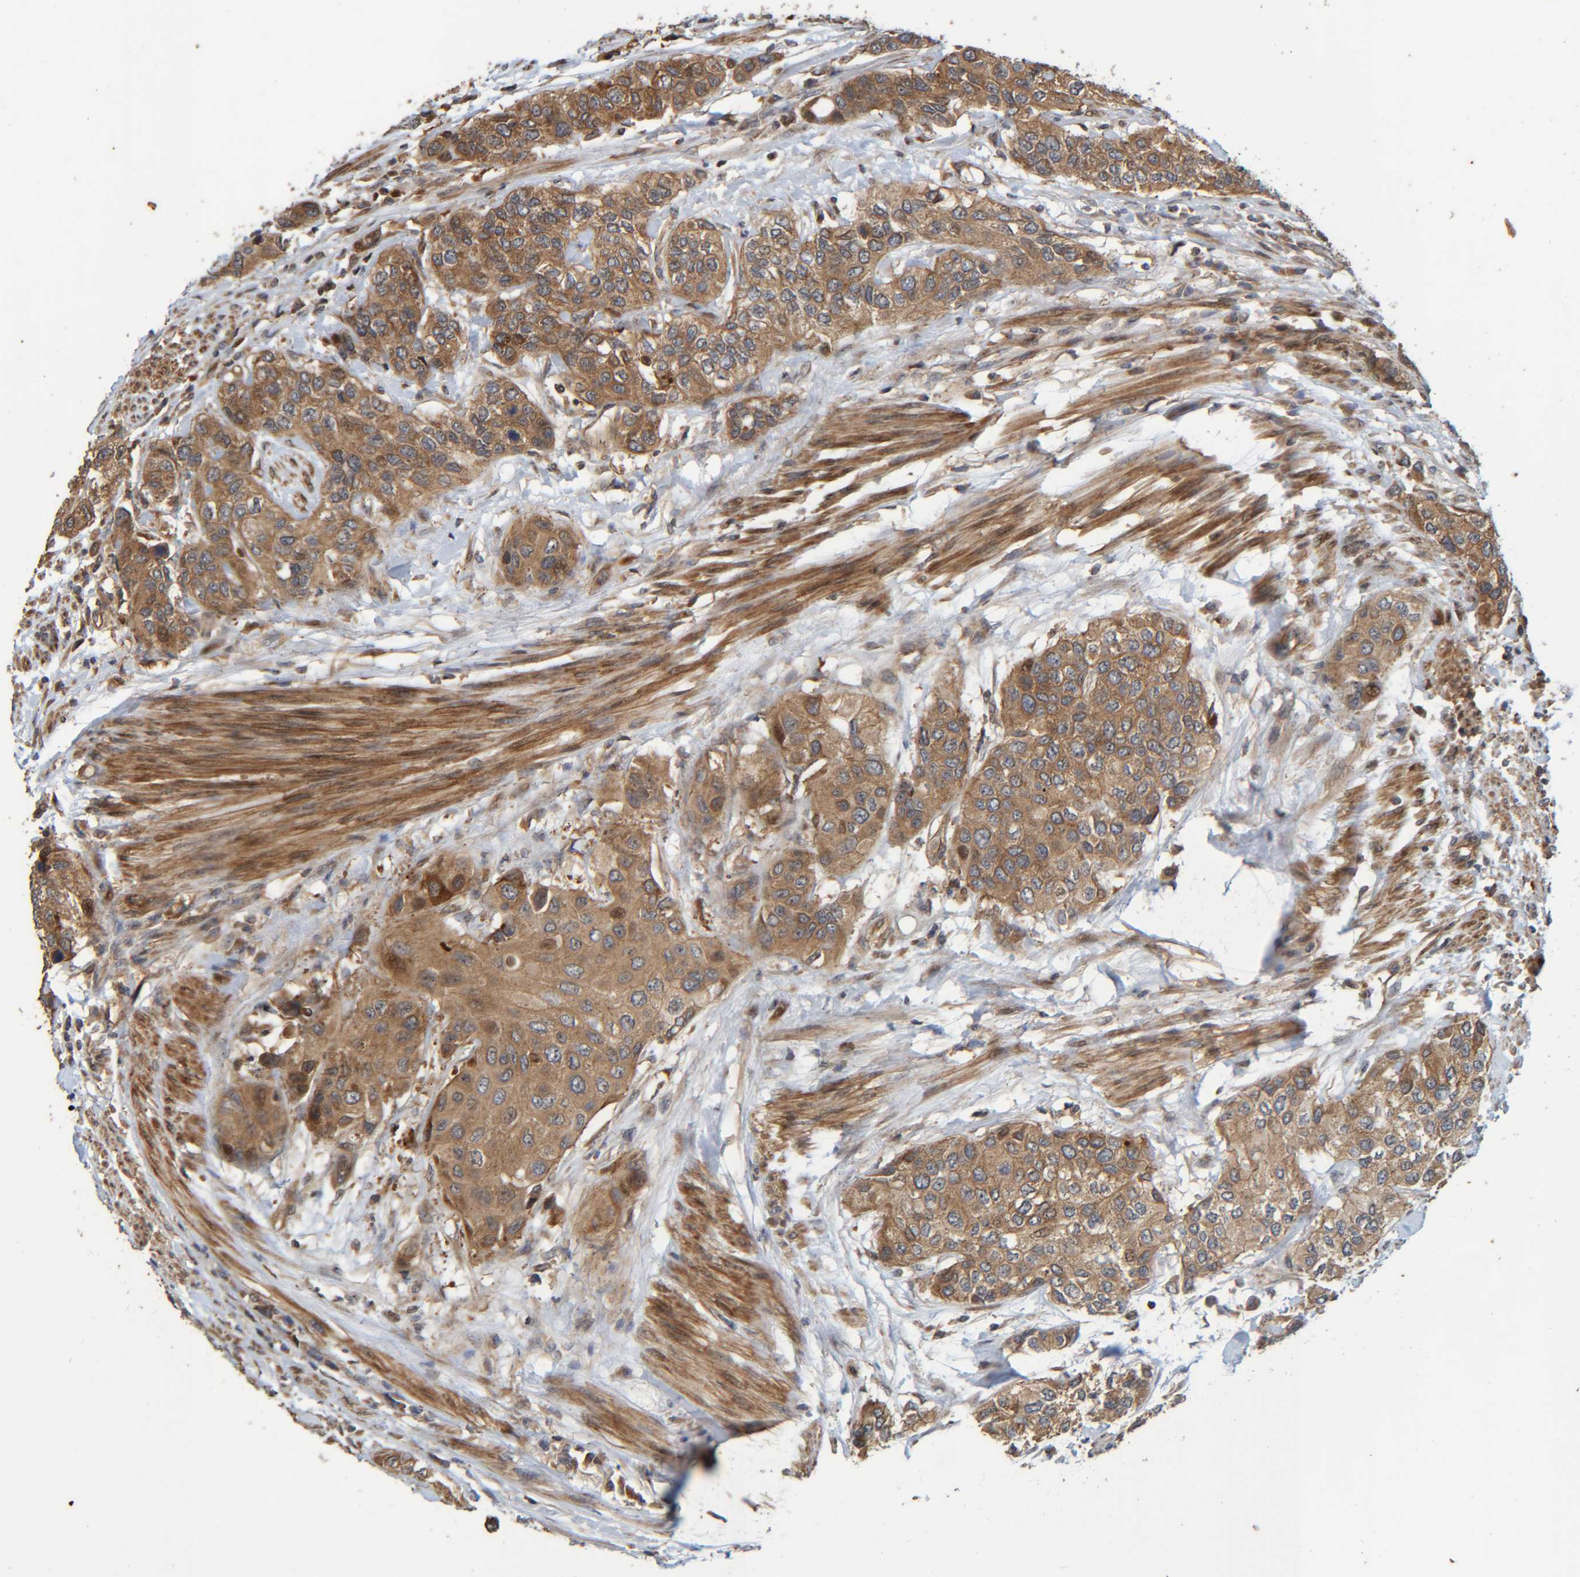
{"staining": {"intensity": "moderate", "quantity": ">75%", "location": "cytoplasmic/membranous"}, "tissue": "urothelial cancer", "cell_type": "Tumor cells", "image_type": "cancer", "snomed": [{"axis": "morphology", "description": "Urothelial carcinoma, High grade"}, {"axis": "topography", "description": "Urinary bladder"}], "caption": "Protein expression analysis of high-grade urothelial carcinoma shows moderate cytoplasmic/membranous expression in about >75% of tumor cells. The staining was performed using DAB (3,3'-diaminobenzidine), with brown indicating positive protein expression. Nuclei are stained blue with hematoxylin.", "gene": "CCDC57", "patient": {"sex": "female", "age": 56}}